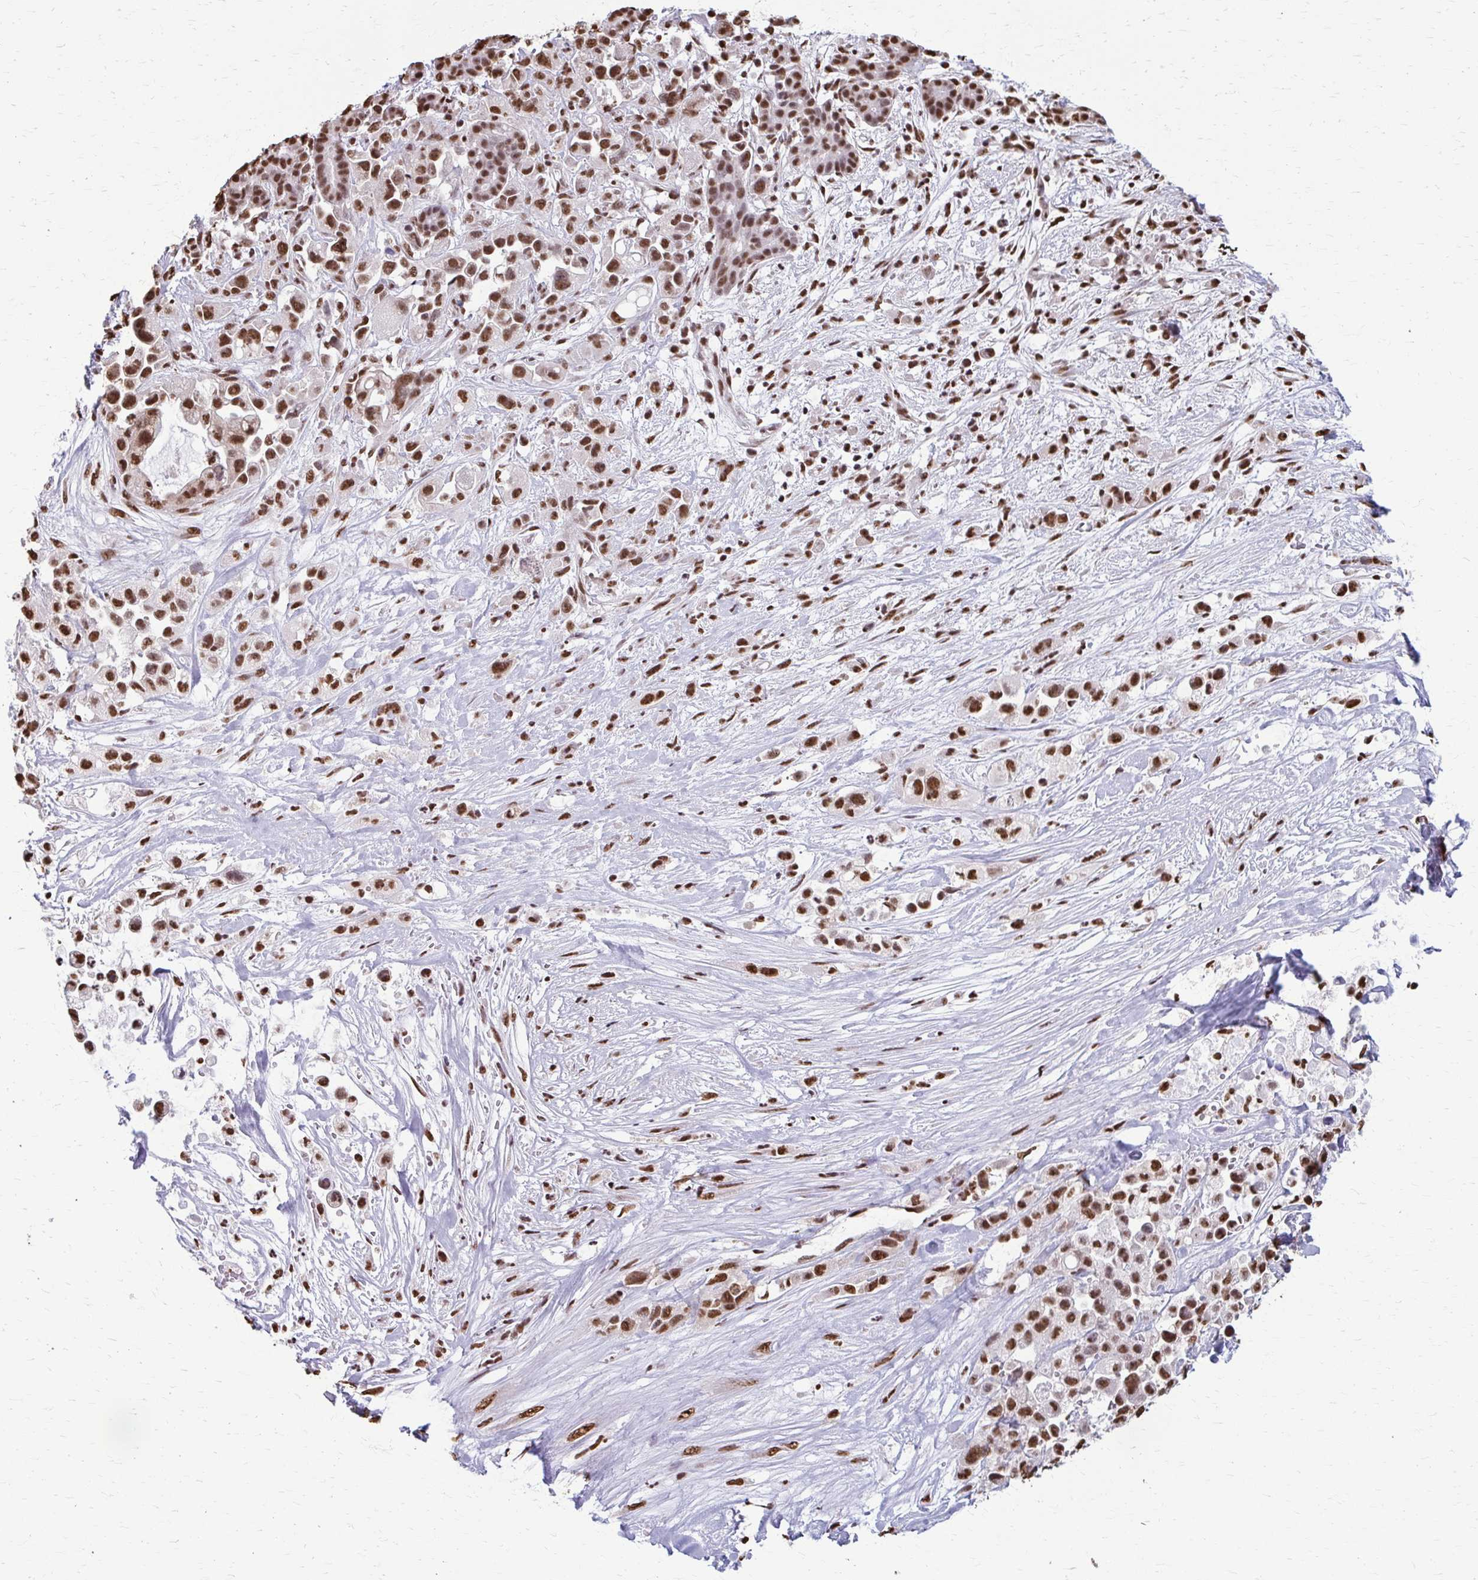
{"staining": {"intensity": "moderate", "quantity": ">75%", "location": "nuclear"}, "tissue": "pancreatic cancer", "cell_type": "Tumor cells", "image_type": "cancer", "snomed": [{"axis": "morphology", "description": "Adenocarcinoma, NOS"}, {"axis": "topography", "description": "Pancreas"}], "caption": "Protein expression analysis of human adenocarcinoma (pancreatic) reveals moderate nuclear positivity in approximately >75% of tumor cells. (DAB (3,3'-diaminobenzidine) IHC, brown staining for protein, blue staining for nuclei).", "gene": "SNRPA", "patient": {"sex": "male", "age": 44}}